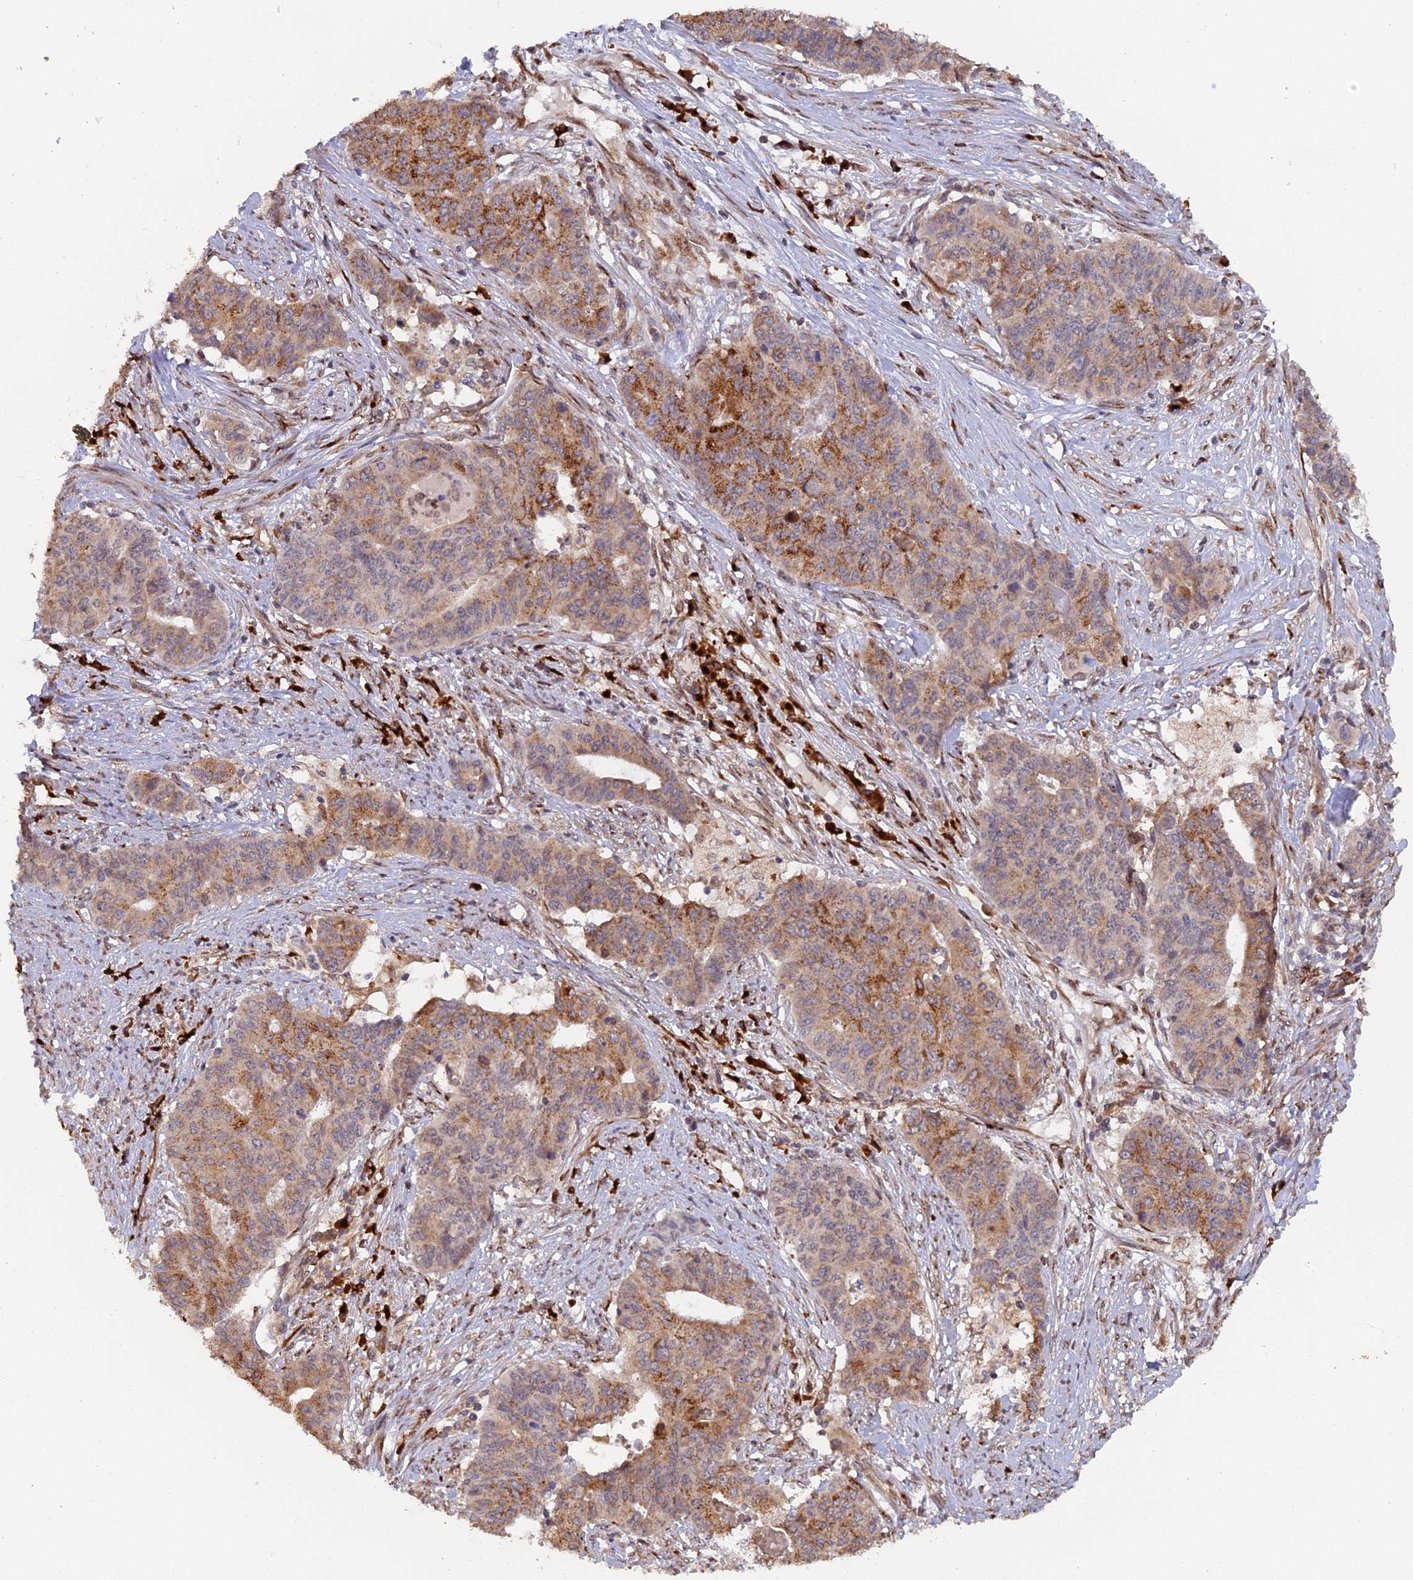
{"staining": {"intensity": "moderate", "quantity": ">75%", "location": "cytoplasmic/membranous"}, "tissue": "endometrial cancer", "cell_type": "Tumor cells", "image_type": "cancer", "snomed": [{"axis": "morphology", "description": "Adenocarcinoma, NOS"}, {"axis": "topography", "description": "Endometrium"}], "caption": "Moderate cytoplasmic/membranous protein positivity is identified in about >75% of tumor cells in endometrial adenocarcinoma.", "gene": "SNX17", "patient": {"sex": "female", "age": 59}}